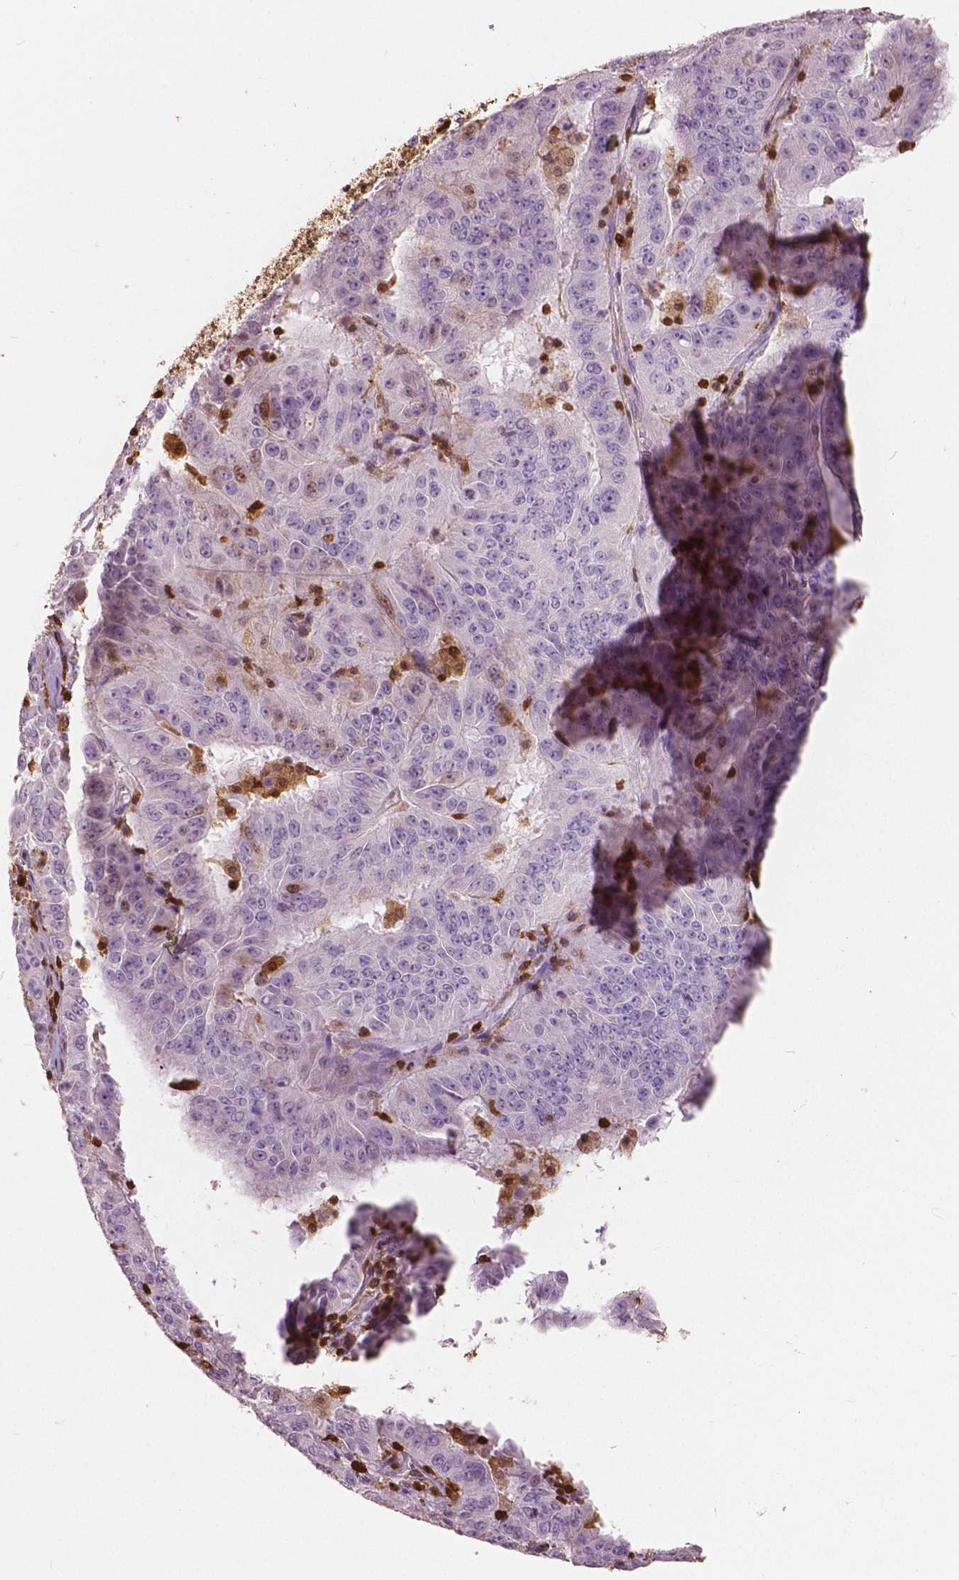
{"staining": {"intensity": "negative", "quantity": "none", "location": "none"}, "tissue": "pancreatic cancer", "cell_type": "Tumor cells", "image_type": "cancer", "snomed": [{"axis": "morphology", "description": "Adenocarcinoma, NOS"}, {"axis": "topography", "description": "Pancreas"}], "caption": "Histopathology image shows no protein expression in tumor cells of pancreatic cancer (adenocarcinoma) tissue. The staining is performed using DAB (3,3'-diaminobenzidine) brown chromogen with nuclei counter-stained in using hematoxylin.", "gene": "S100A4", "patient": {"sex": "male", "age": 63}}